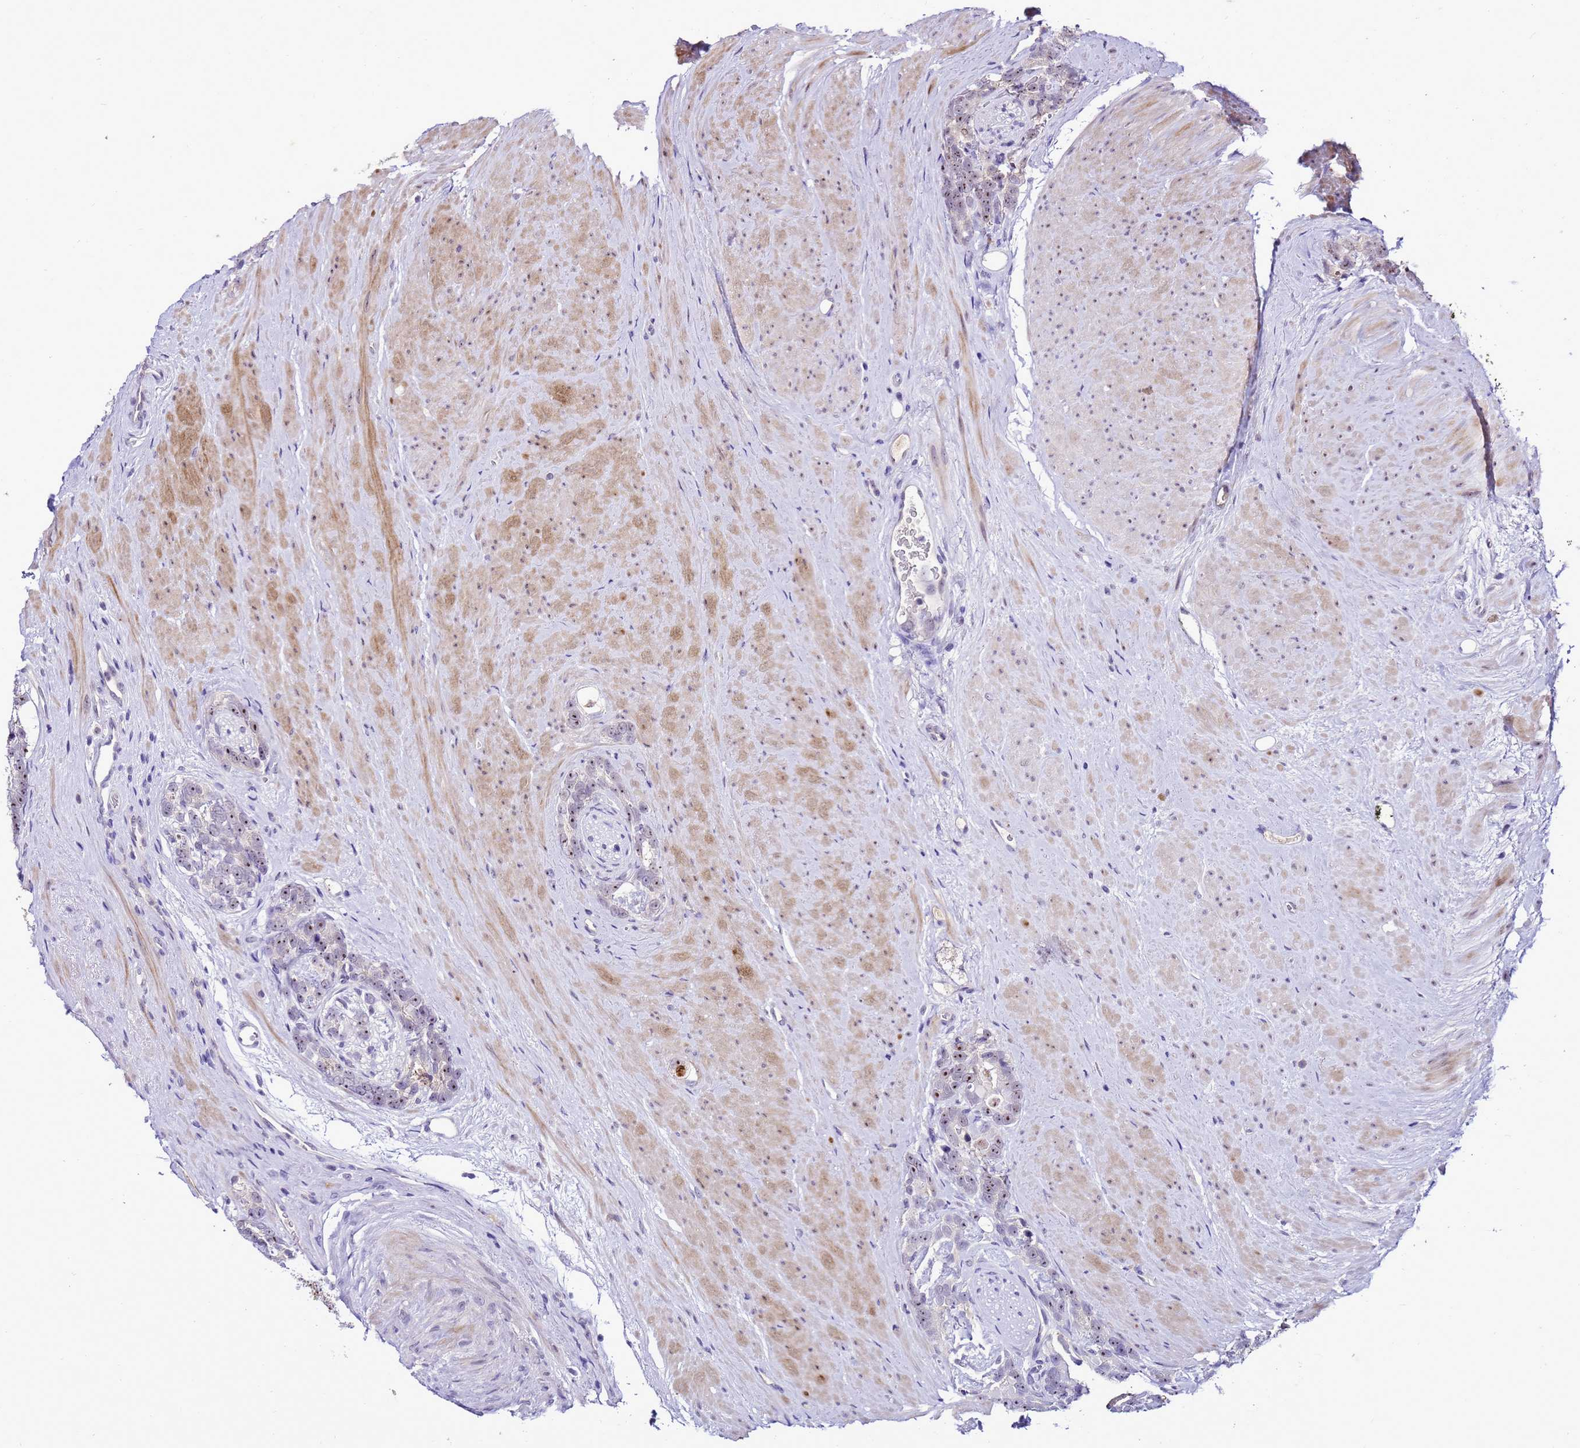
{"staining": {"intensity": "negative", "quantity": "none", "location": "none"}, "tissue": "prostate cancer", "cell_type": "Tumor cells", "image_type": "cancer", "snomed": [{"axis": "morphology", "description": "Adenocarcinoma, High grade"}, {"axis": "topography", "description": "Prostate"}], "caption": "Tumor cells show no significant protein positivity in prostate adenocarcinoma (high-grade).", "gene": "C19orf47", "patient": {"sex": "male", "age": 74}}